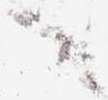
{"staining": {"intensity": "negative", "quantity": "none", "location": "none"}, "tissue": "pancreatic cancer", "cell_type": "Tumor cells", "image_type": "cancer", "snomed": [{"axis": "morphology", "description": "Adenocarcinoma, NOS"}, {"axis": "topography", "description": "Pancreas"}], "caption": "Immunohistochemistry (IHC) histopathology image of neoplastic tissue: pancreatic cancer (adenocarcinoma) stained with DAB (3,3'-diaminobenzidine) exhibits no significant protein staining in tumor cells.", "gene": "PACS1", "patient": {"sex": "female", "age": 61}}